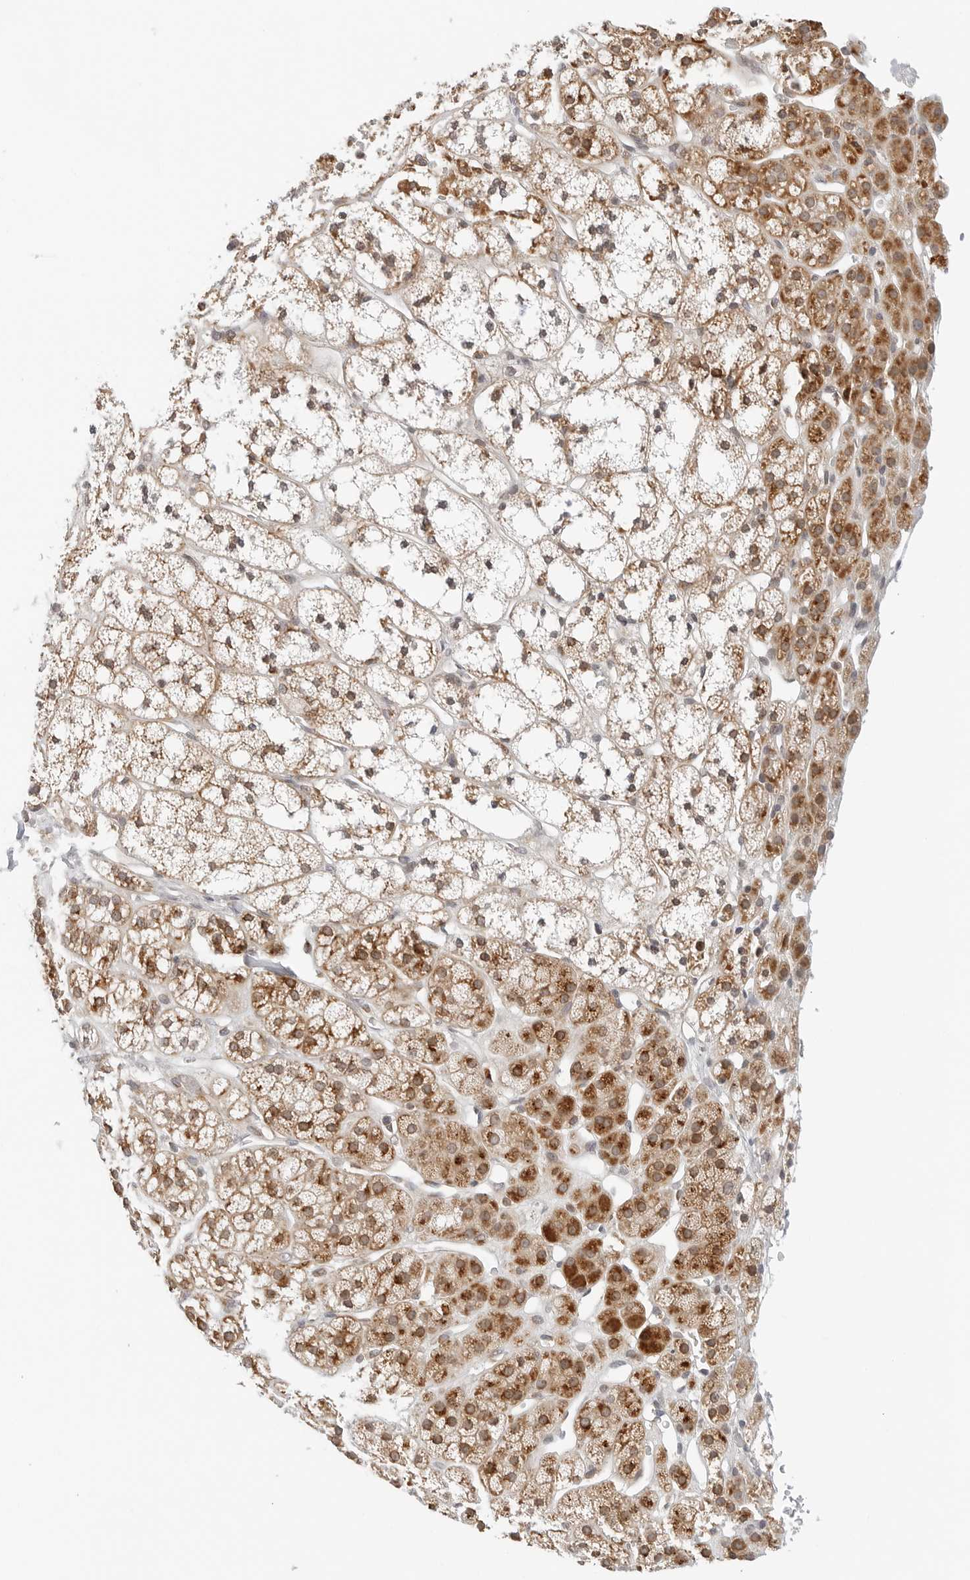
{"staining": {"intensity": "moderate", "quantity": ">75%", "location": "cytoplasmic/membranous"}, "tissue": "adrenal gland", "cell_type": "Glandular cells", "image_type": "normal", "snomed": [{"axis": "morphology", "description": "Normal tissue, NOS"}, {"axis": "topography", "description": "Adrenal gland"}], "caption": "Brown immunohistochemical staining in normal human adrenal gland shows moderate cytoplasmic/membranous expression in approximately >75% of glandular cells.", "gene": "DYRK4", "patient": {"sex": "male", "age": 56}}